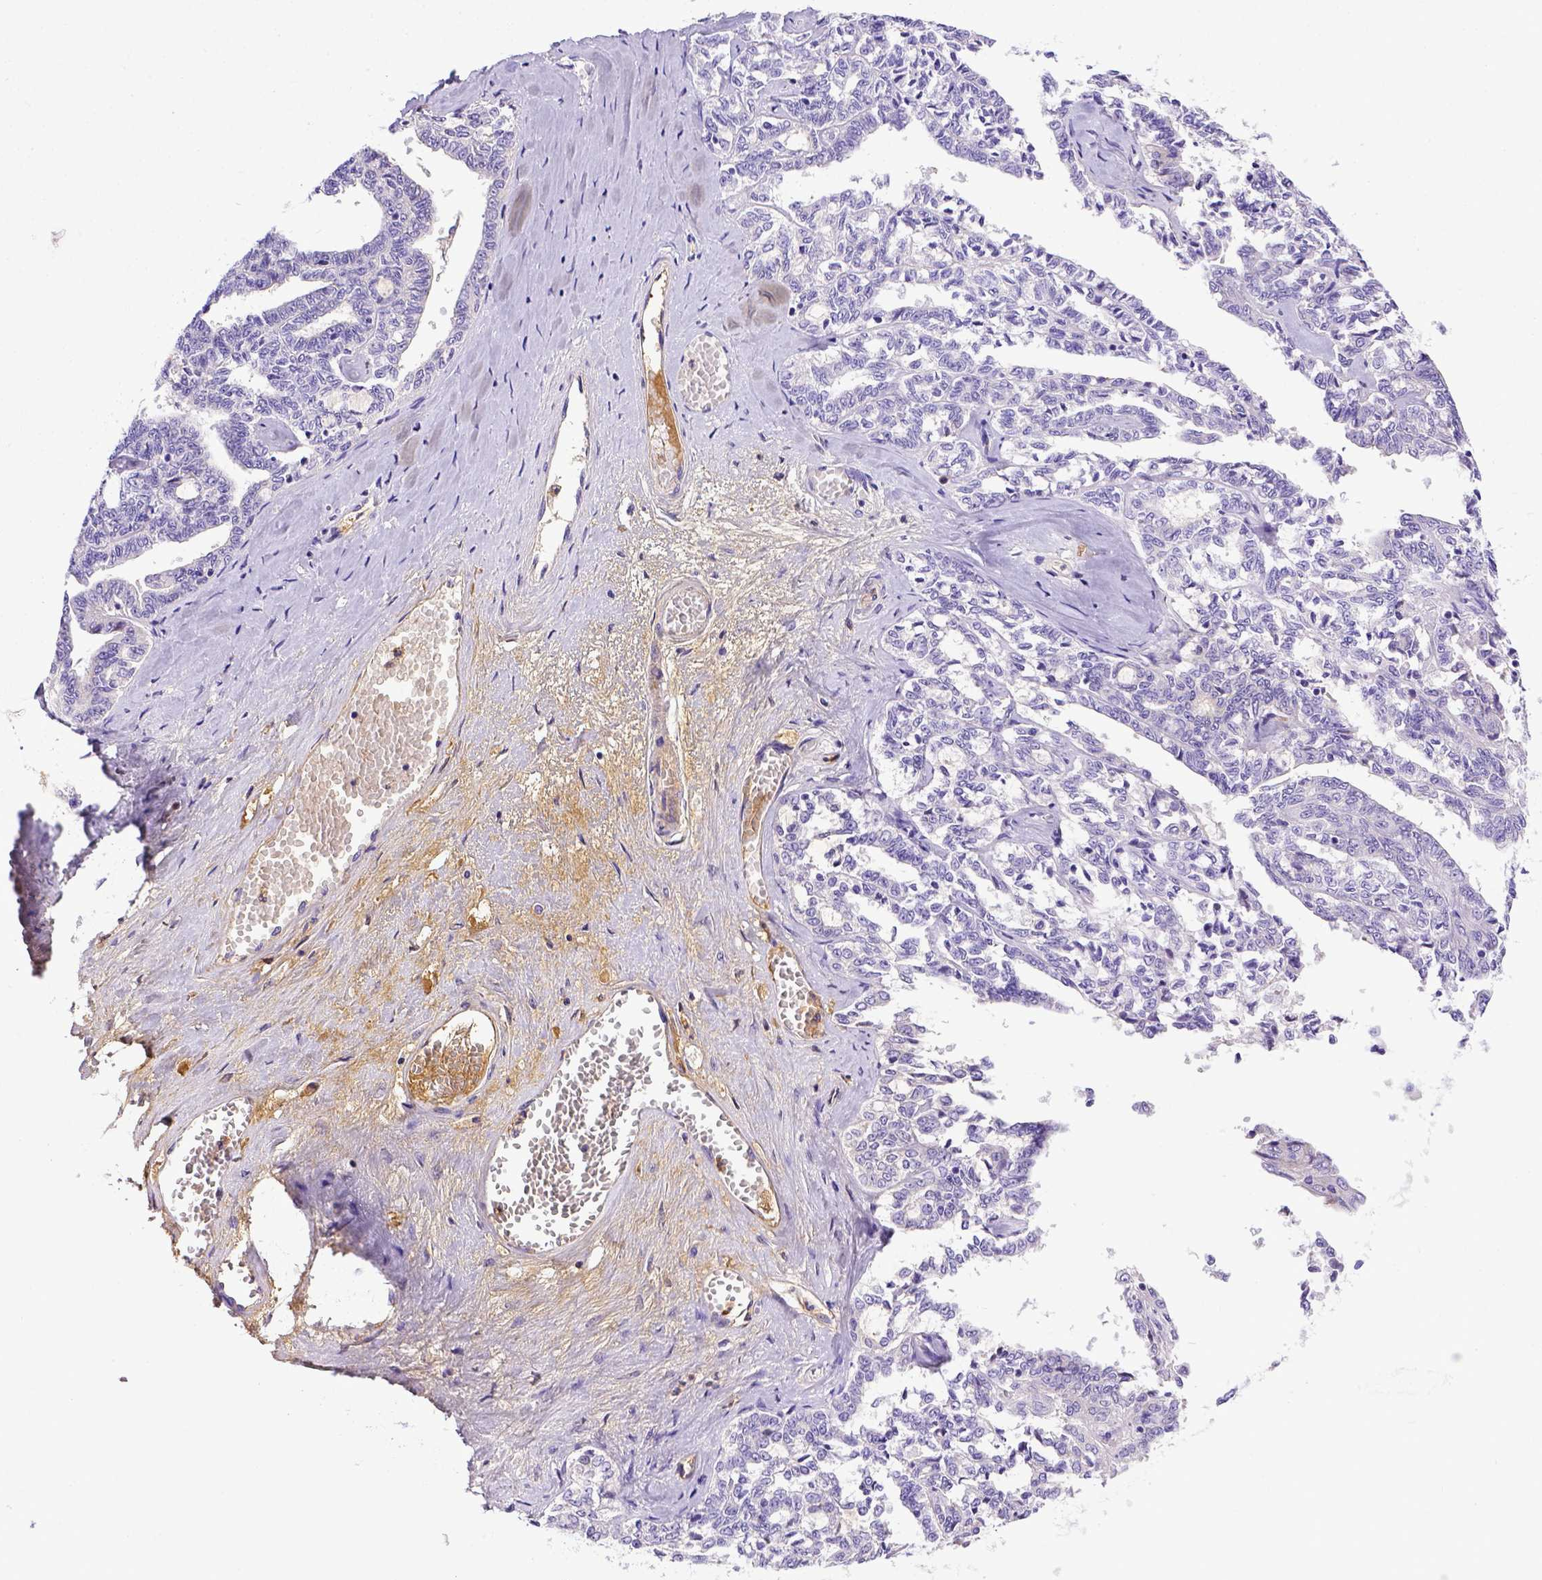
{"staining": {"intensity": "negative", "quantity": "none", "location": "none"}, "tissue": "ovarian cancer", "cell_type": "Tumor cells", "image_type": "cancer", "snomed": [{"axis": "morphology", "description": "Cystadenocarcinoma, serous, NOS"}, {"axis": "topography", "description": "Ovary"}], "caption": "IHC histopathology image of neoplastic tissue: ovarian cancer stained with DAB (3,3'-diaminobenzidine) shows no significant protein expression in tumor cells.", "gene": "CFAP300", "patient": {"sex": "female", "age": 71}}